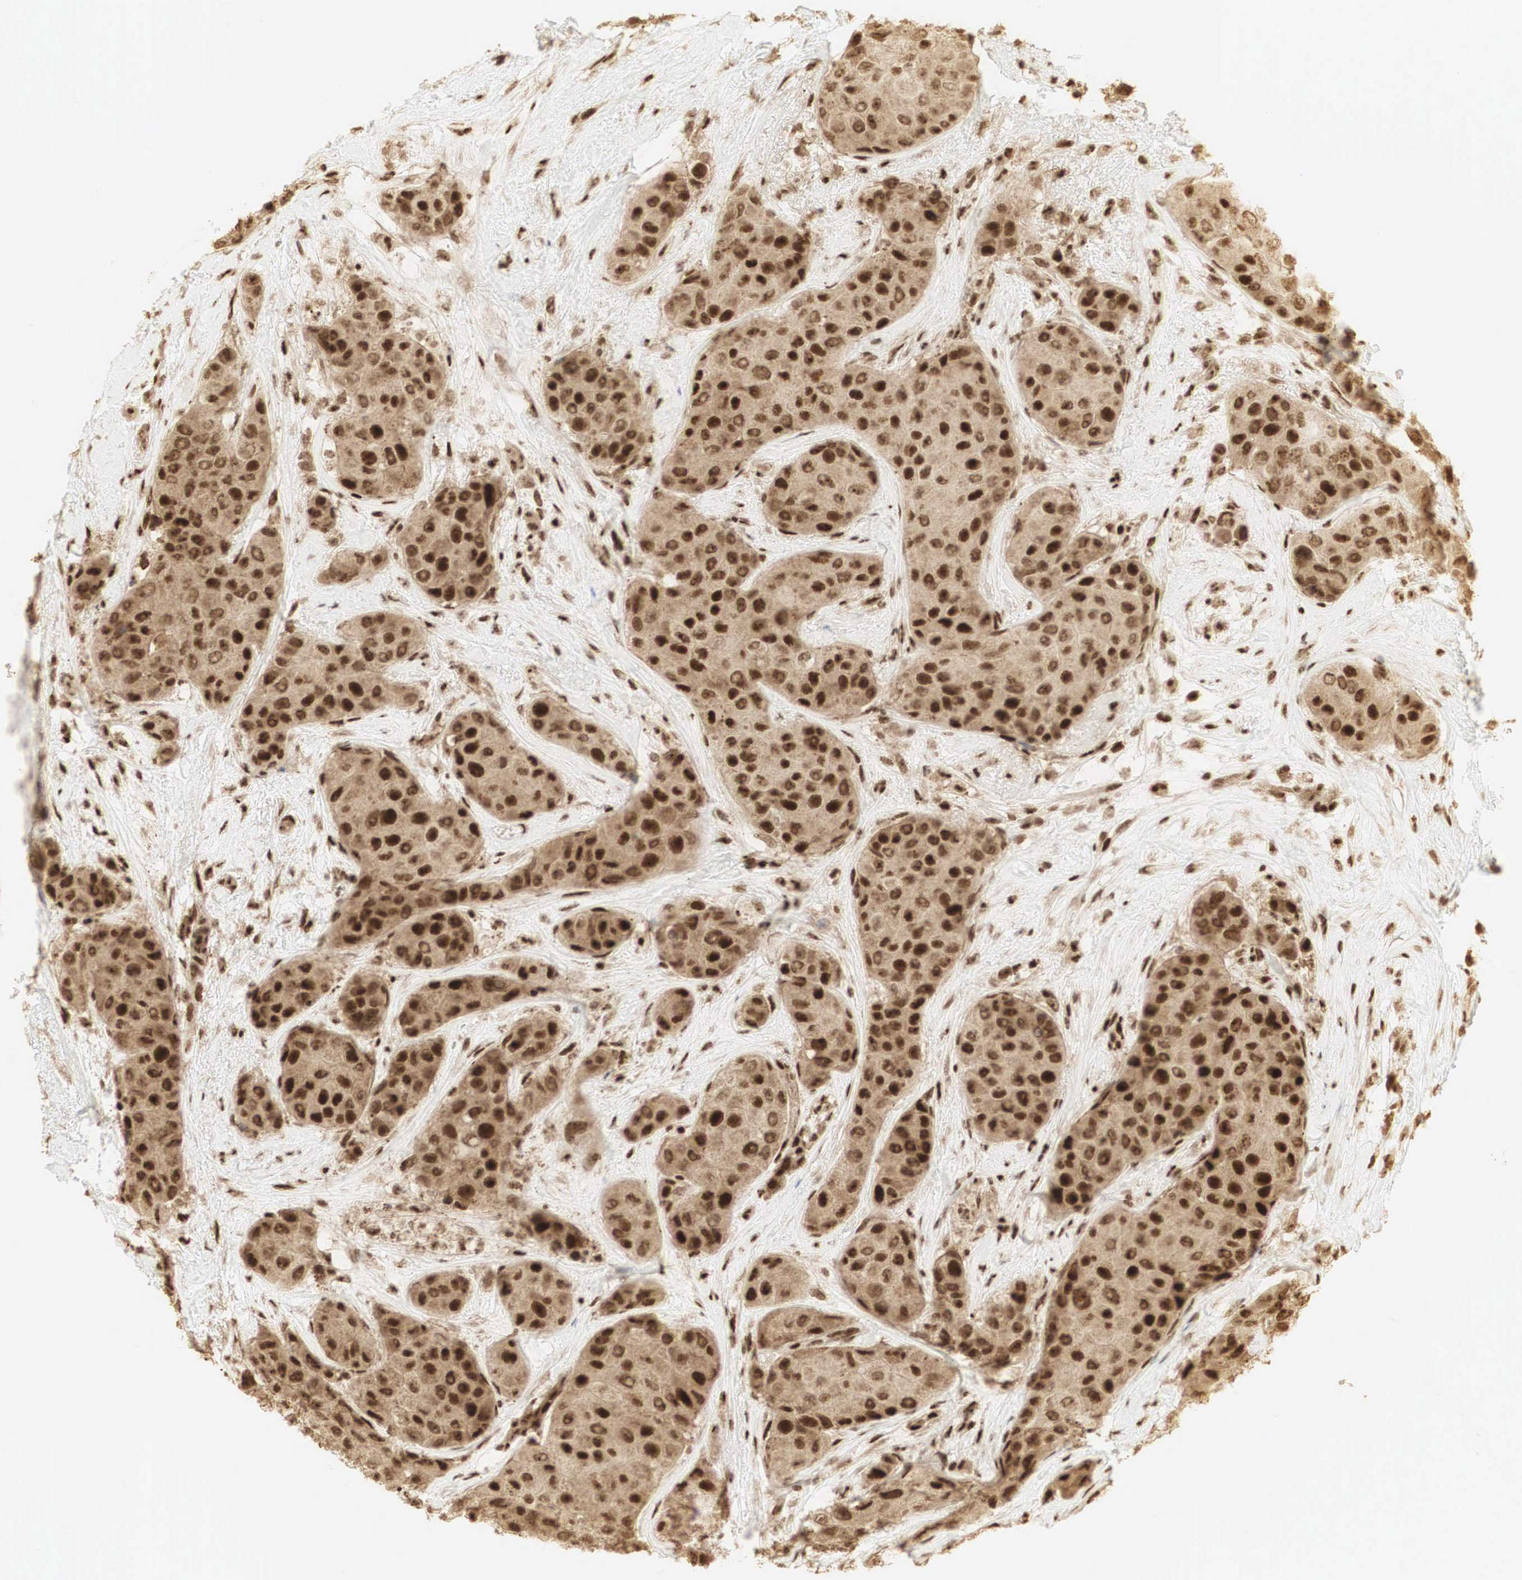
{"staining": {"intensity": "strong", "quantity": ">75%", "location": "cytoplasmic/membranous,nuclear"}, "tissue": "breast cancer", "cell_type": "Tumor cells", "image_type": "cancer", "snomed": [{"axis": "morphology", "description": "Duct carcinoma"}, {"axis": "topography", "description": "Breast"}], "caption": "A high amount of strong cytoplasmic/membranous and nuclear staining is present in approximately >75% of tumor cells in breast invasive ductal carcinoma tissue. (DAB (3,3'-diaminobenzidine) IHC with brightfield microscopy, high magnification).", "gene": "RNF113A", "patient": {"sex": "female", "age": 68}}